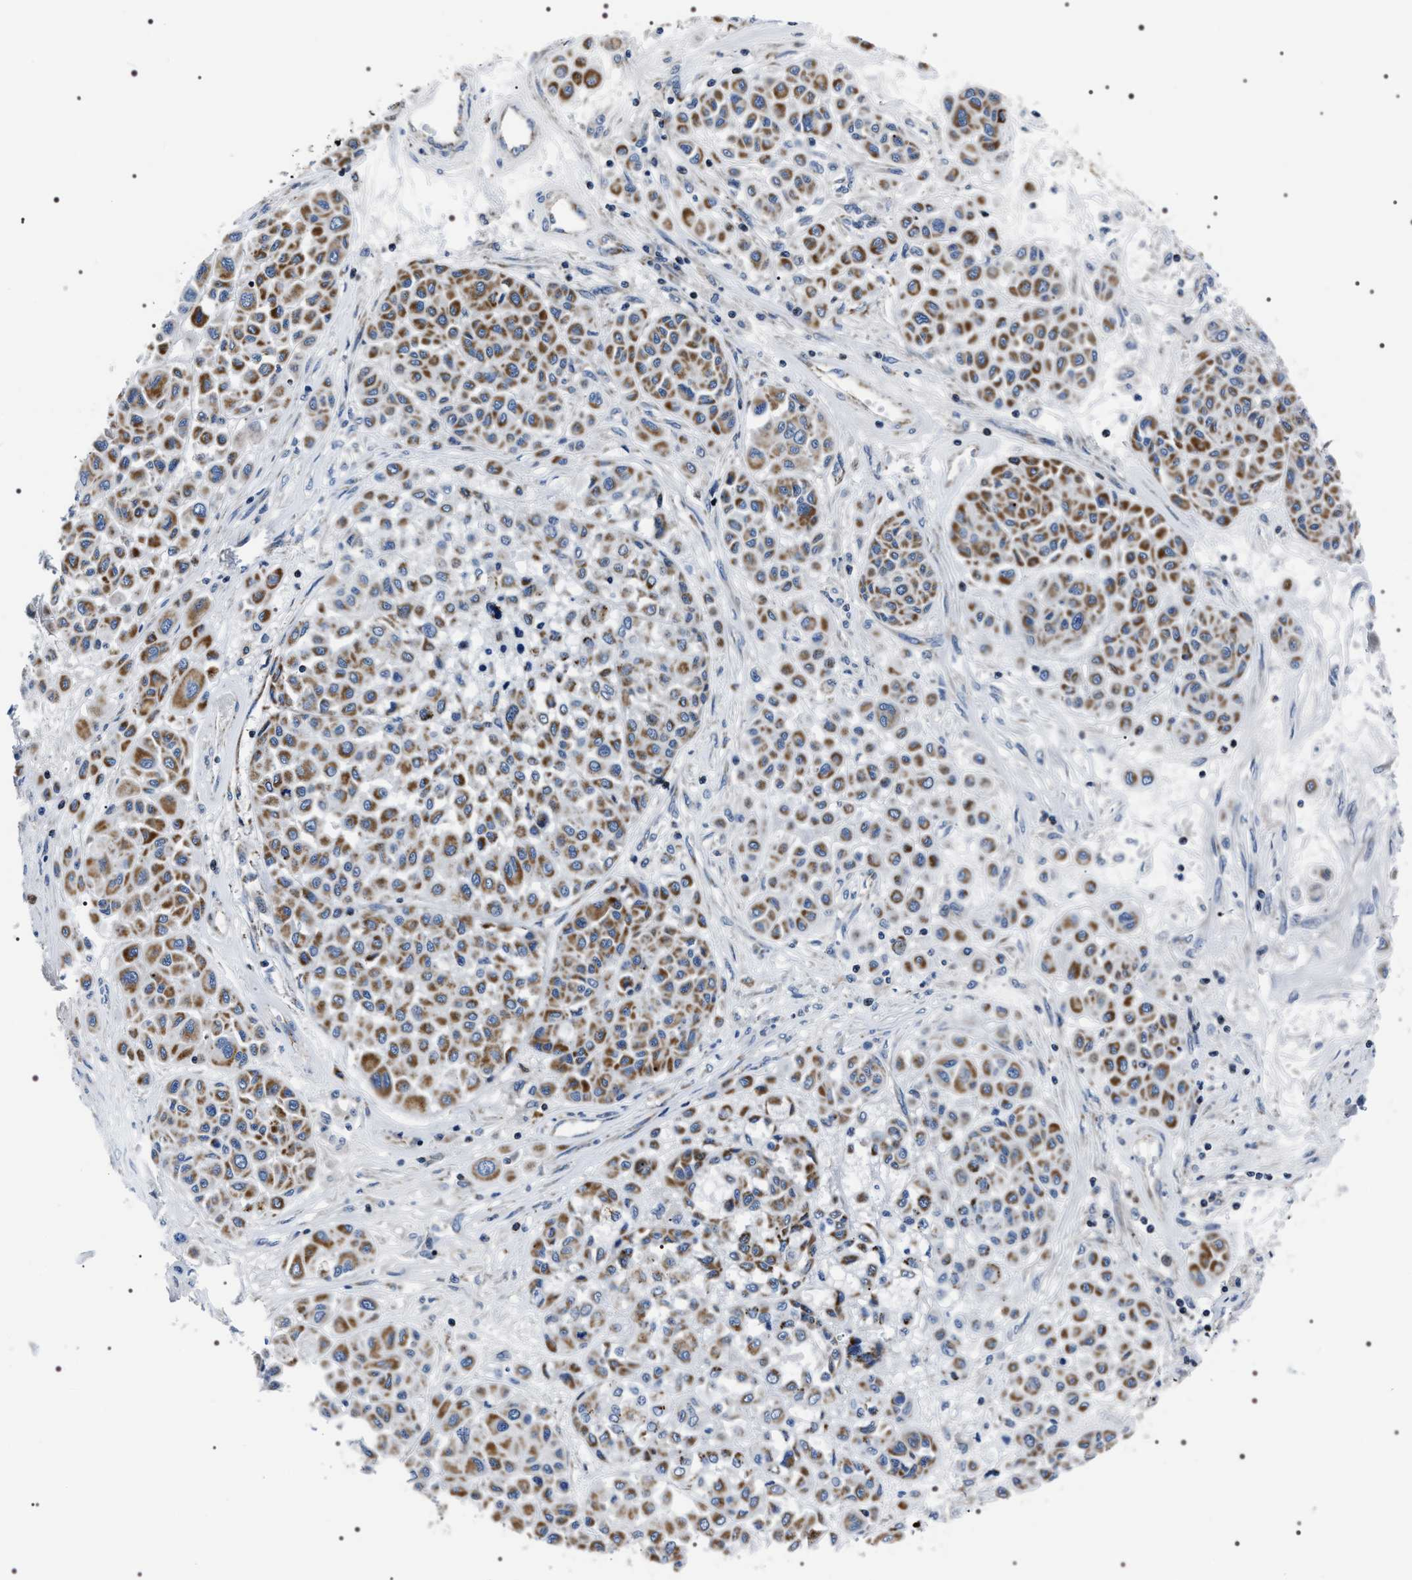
{"staining": {"intensity": "moderate", "quantity": ">75%", "location": "cytoplasmic/membranous"}, "tissue": "melanoma", "cell_type": "Tumor cells", "image_type": "cancer", "snomed": [{"axis": "morphology", "description": "Malignant melanoma, Metastatic site"}, {"axis": "topography", "description": "Soft tissue"}], "caption": "Moderate cytoplasmic/membranous expression is seen in approximately >75% of tumor cells in malignant melanoma (metastatic site).", "gene": "NTMT1", "patient": {"sex": "male", "age": 41}}